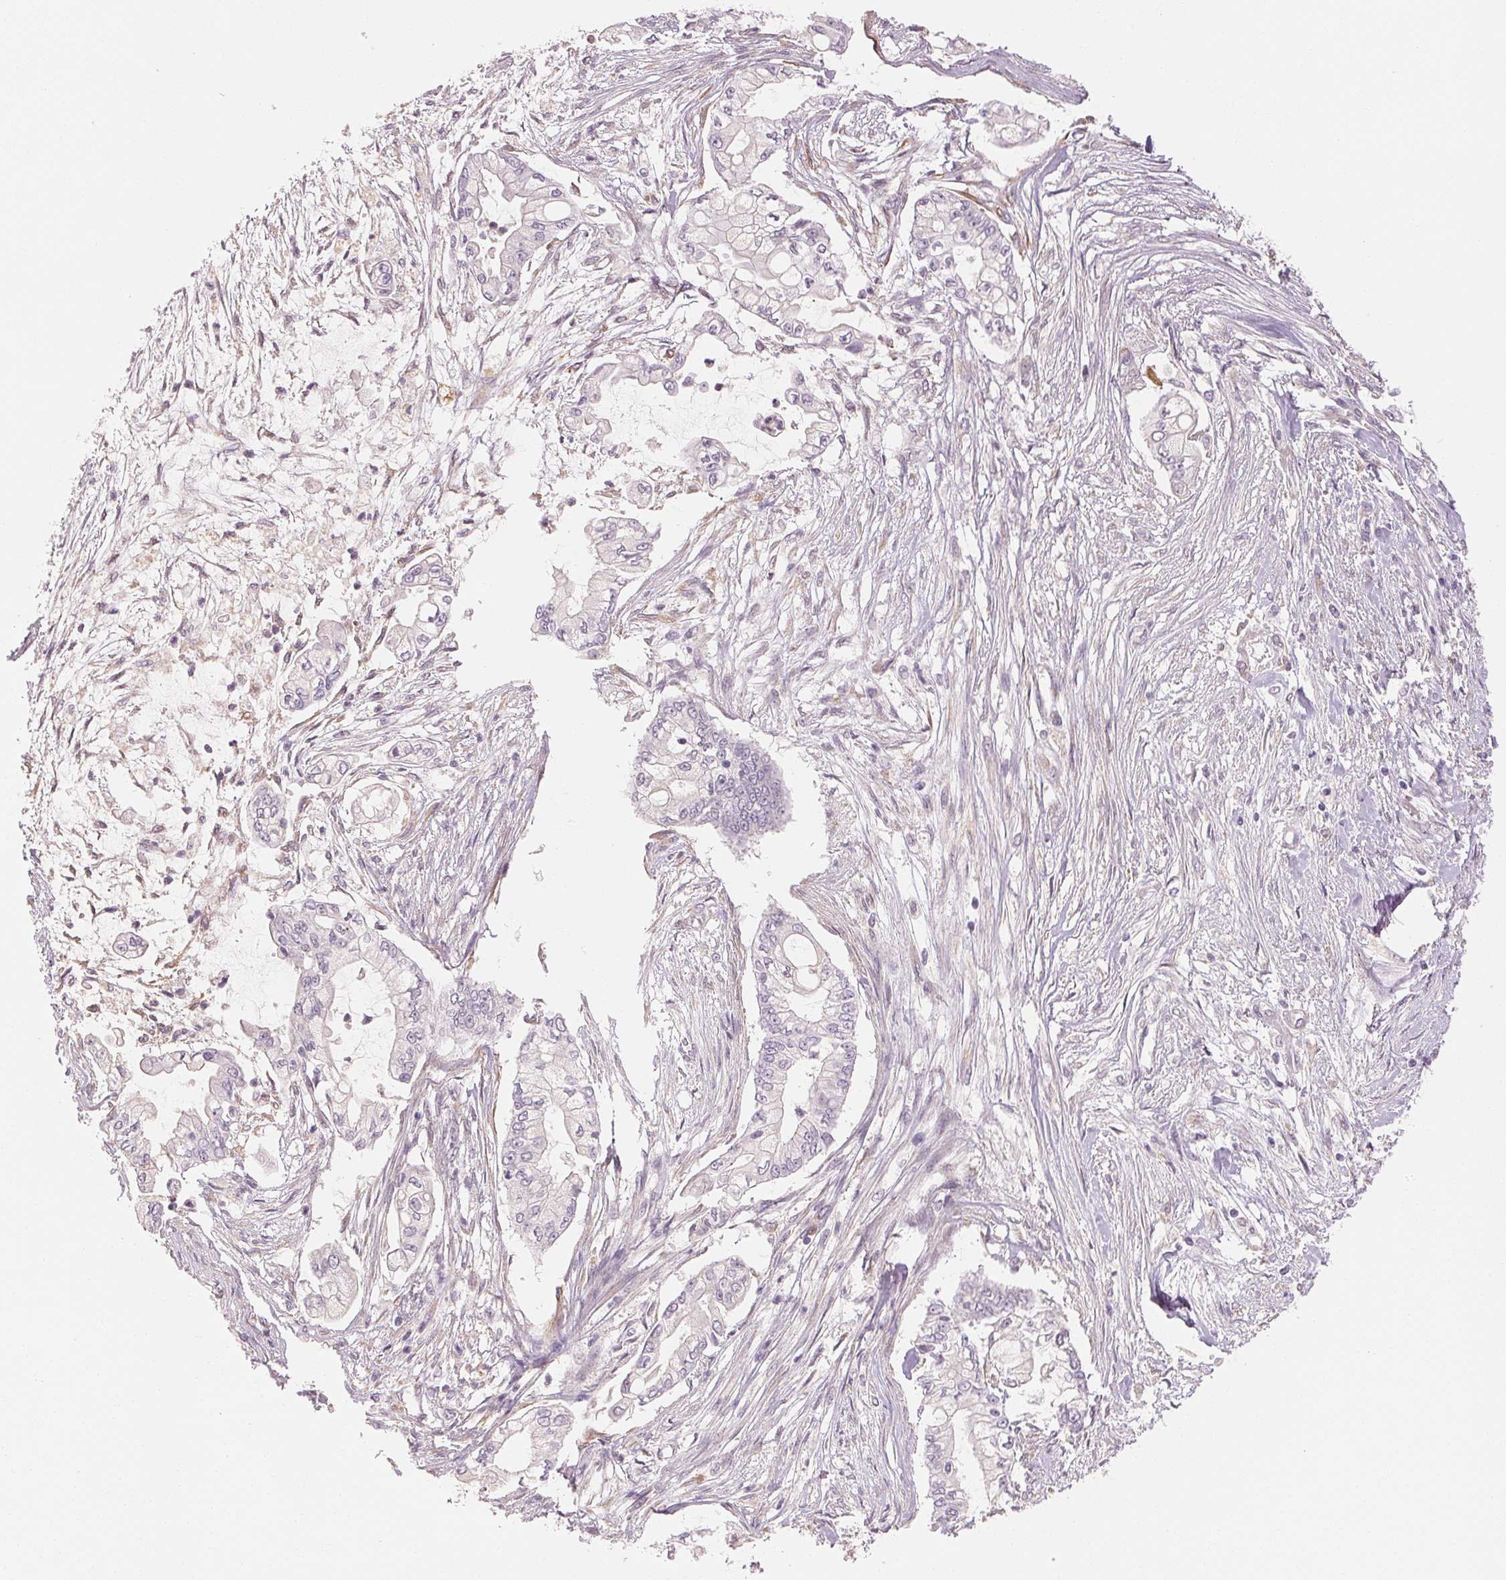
{"staining": {"intensity": "negative", "quantity": "none", "location": "none"}, "tissue": "pancreatic cancer", "cell_type": "Tumor cells", "image_type": "cancer", "snomed": [{"axis": "morphology", "description": "Adenocarcinoma, NOS"}, {"axis": "topography", "description": "Pancreas"}], "caption": "Photomicrograph shows no protein expression in tumor cells of pancreatic adenocarcinoma tissue.", "gene": "MAP1LC3A", "patient": {"sex": "female", "age": 69}}